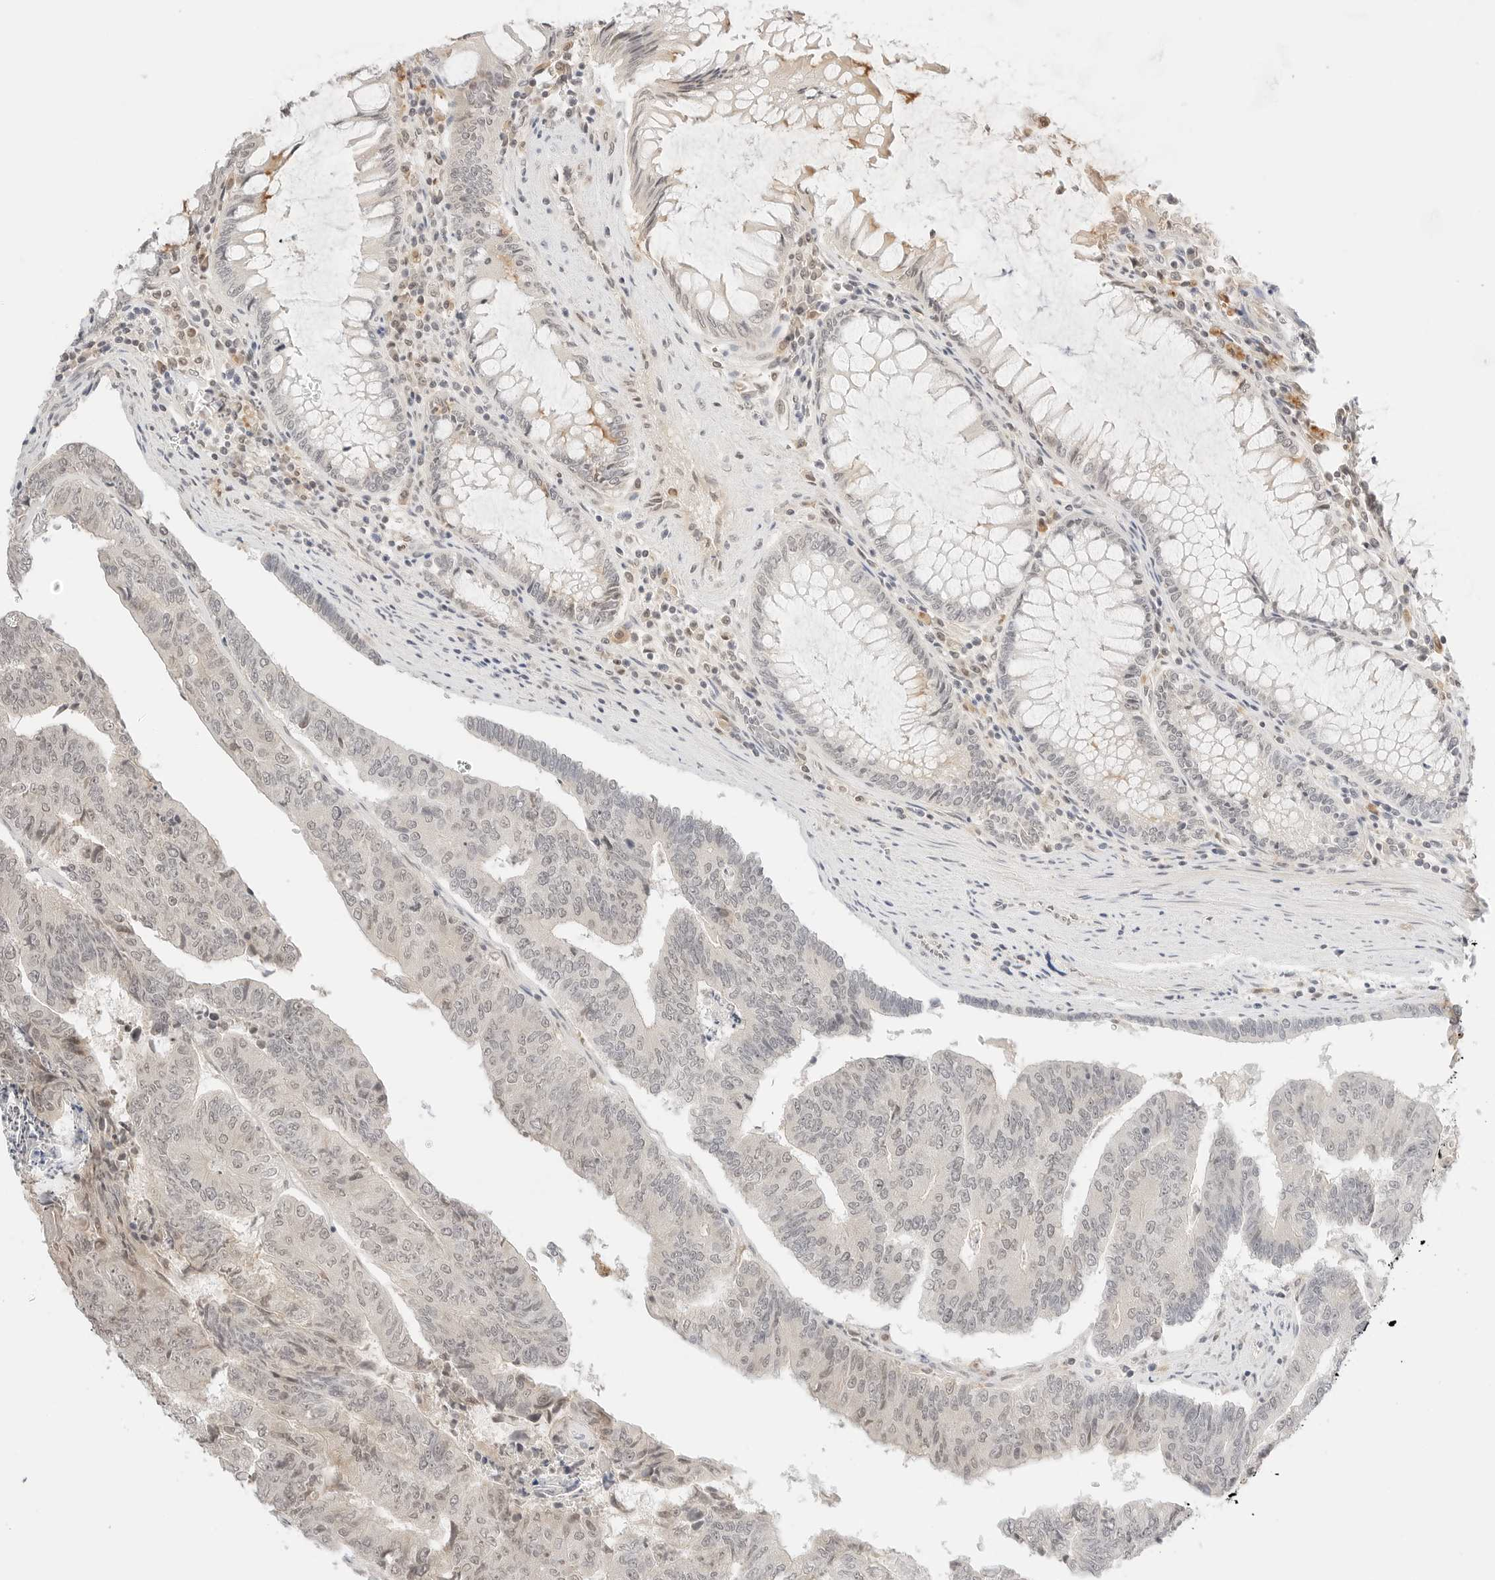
{"staining": {"intensity": "weak", "quantity": "25%-75%", "location": "nuclear"}, "tissue": "colorectal cancer", "cell_type": "Tumor cells", "image_type": "cancer", "snomed": [{"axis": "morphology", "description": "Adenocarcinoma, NOS"}, {"axis": "topography", "description": "Colon"}], "caption": "An image of colorectal cancer stained for a protein exhibits weak nuclear brown staining in tumor cells. Using DAB (3,3'-diaminobenzidine) (brown) and hematoxylin (blue) stains, captured at high magnification using brightfield microscopy.", "gene": "RPS6KL1", "patient": {"sex": "female", "age": 67}}